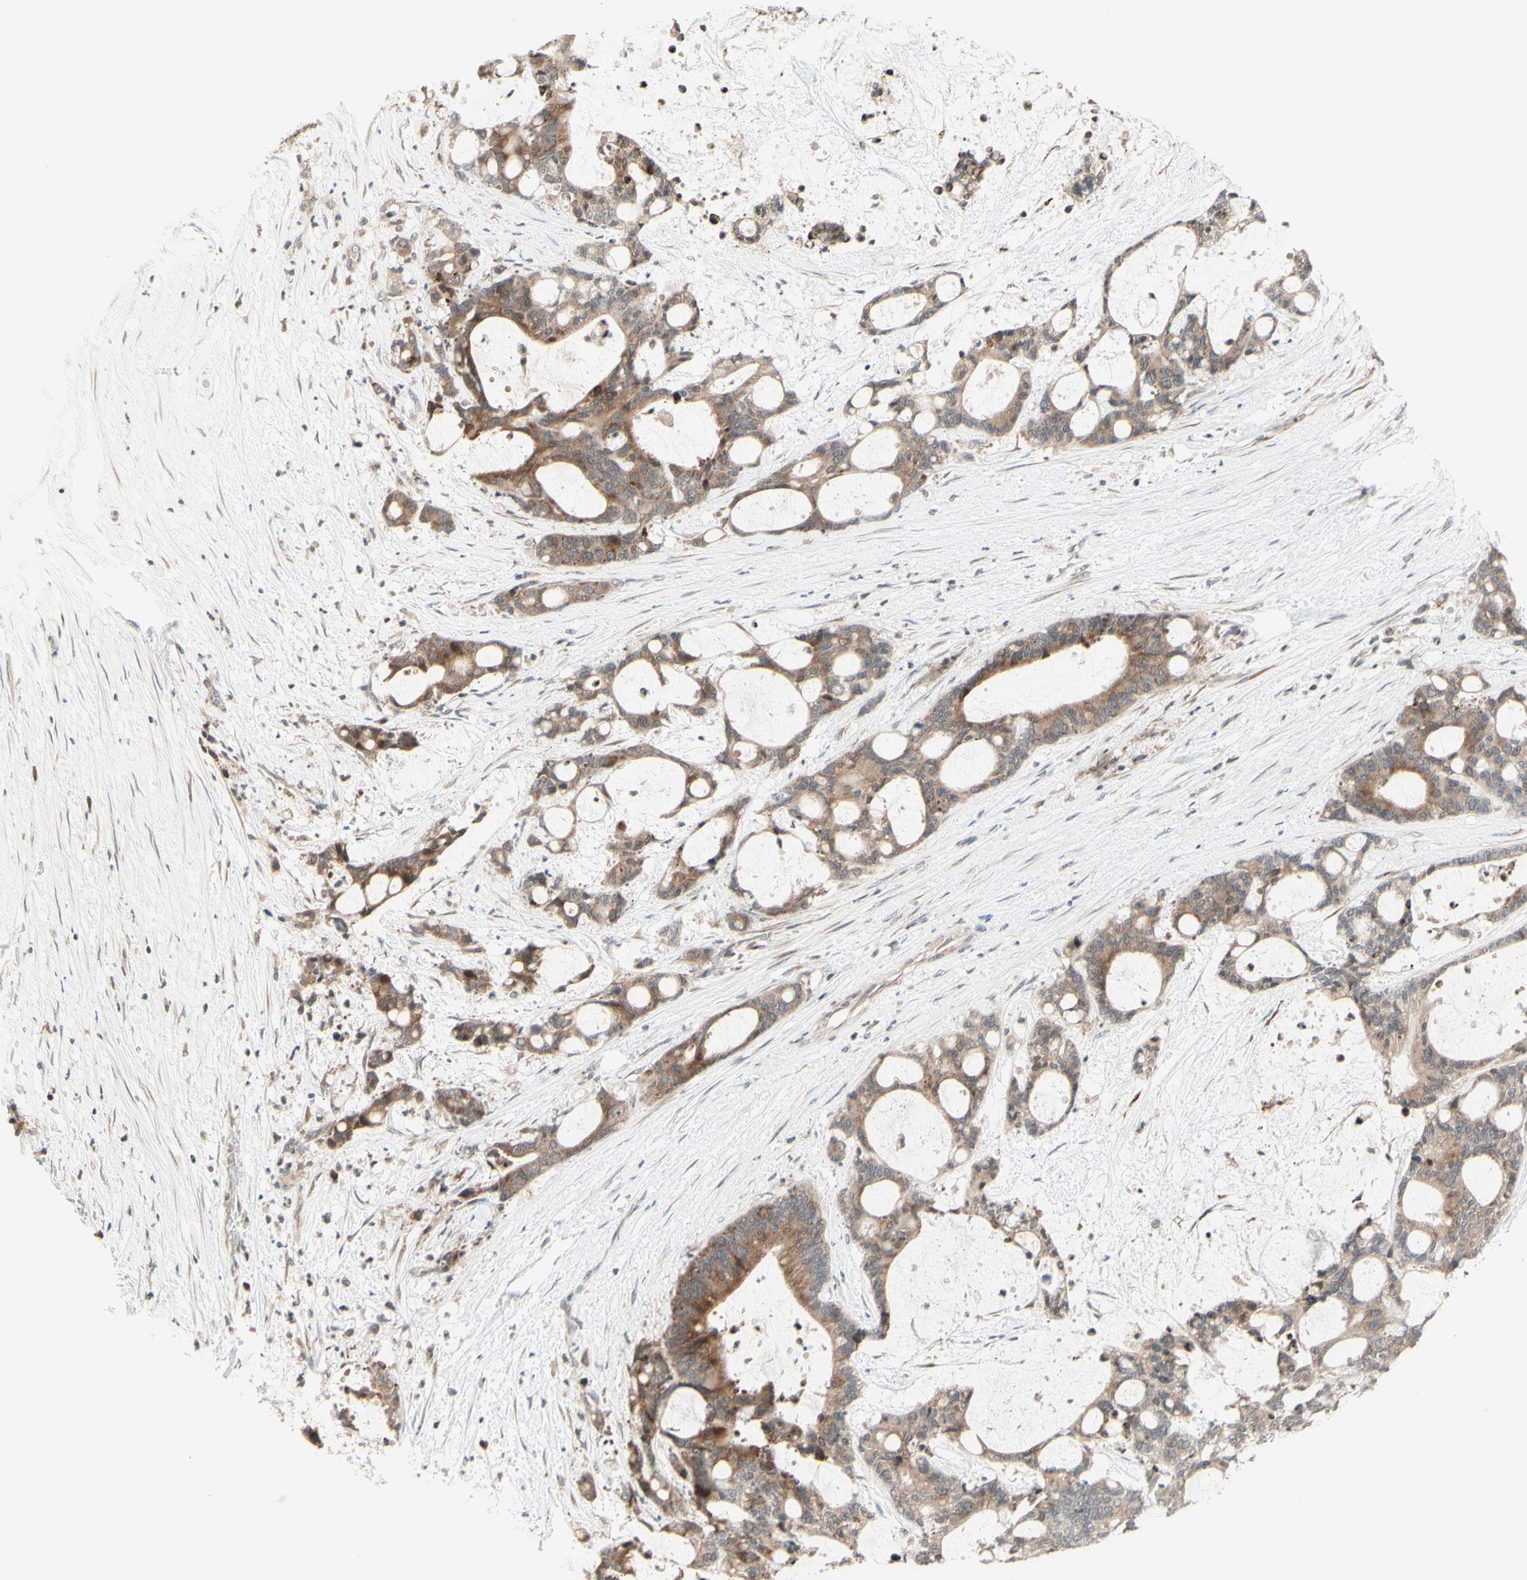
{"staining": {"intensity": "moderate", "quantity": ">75%", "location": "cytoplasmic/membranous"}, "tissue": "liver cancer", "cell_type": "Tumor cells", "image_type": "cancer", "snomed": [{"axis": "morphology", "description": "Cholangiocarcinoma"}, {"axis": "topography", "description": "Liver"}], "caption": "Immunohistochemical staining of human liver cancer shows medium levels of moderate cytoplasmic/membranous staining in approximately >75% of tumor cells.", "gene": "ZW10", "patient": {"sex": "female", "age": 73}}